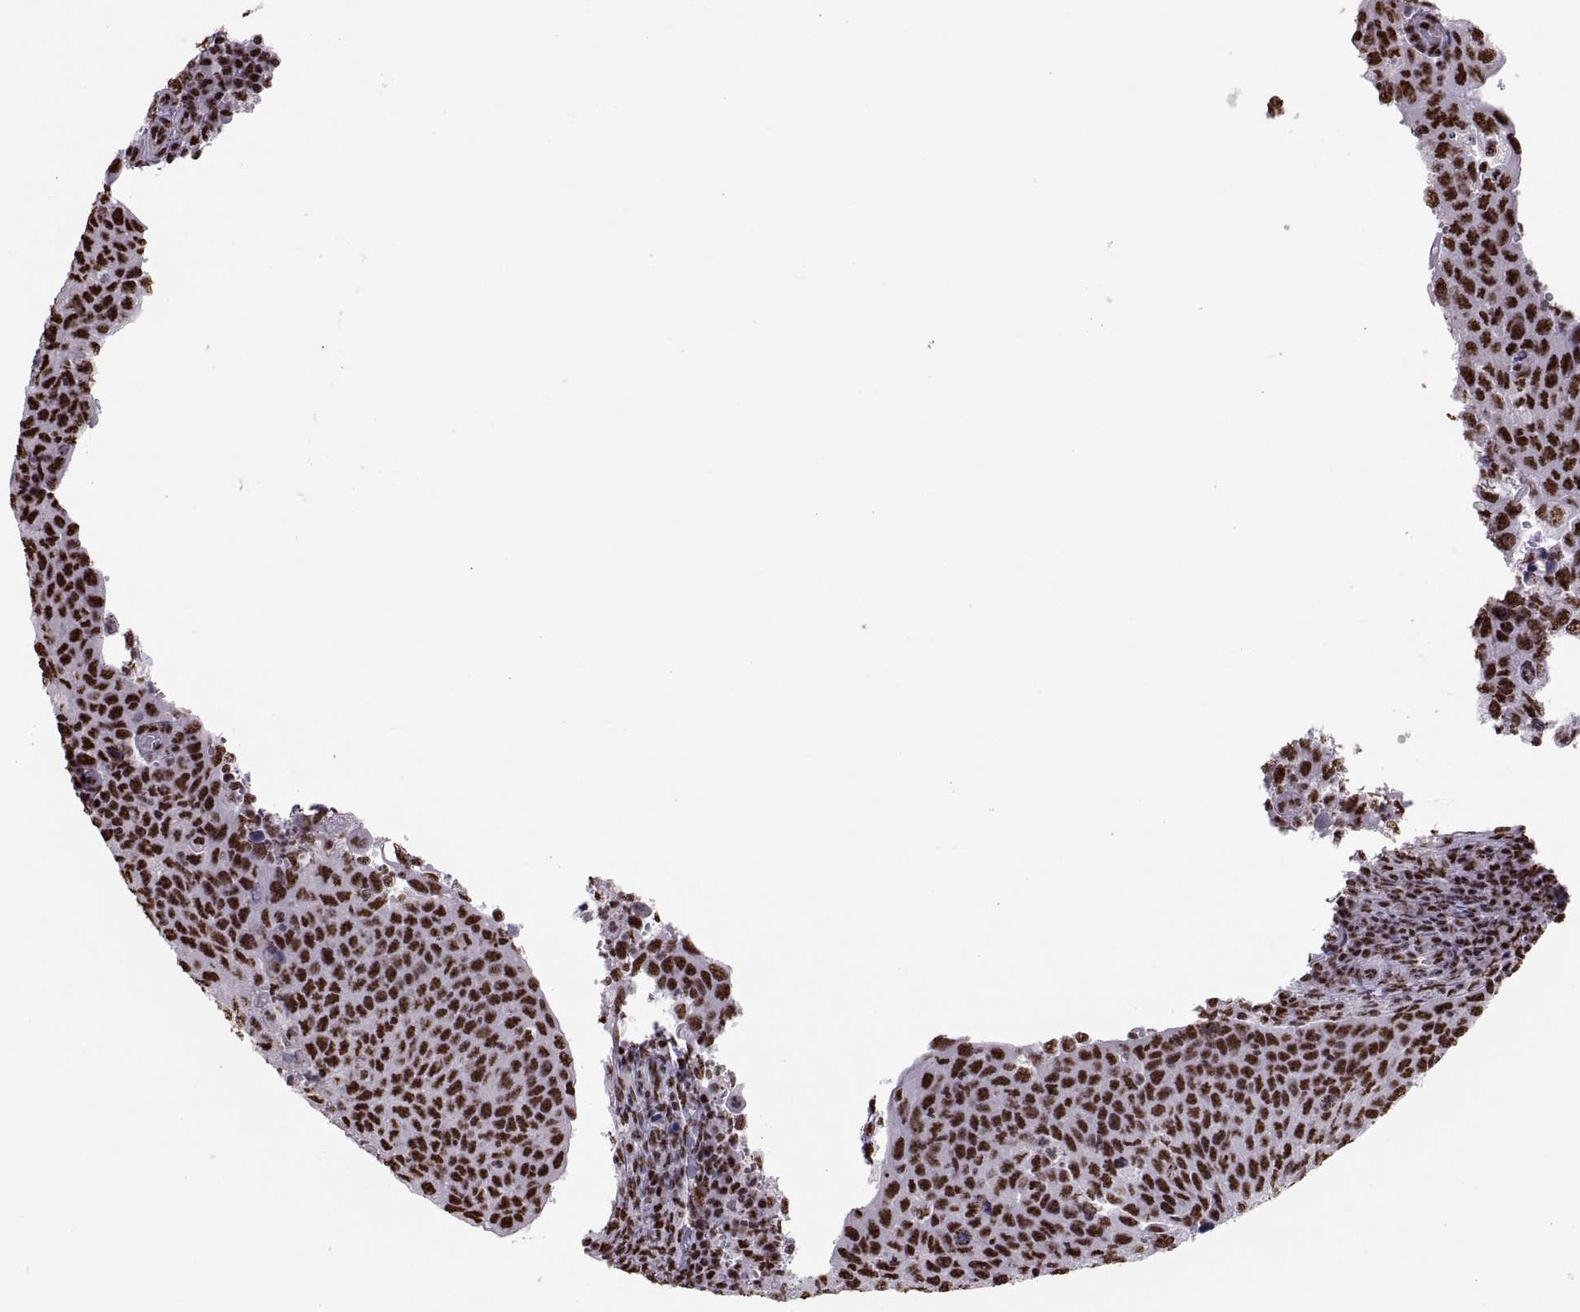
{"staining": {"intensity": "strong", "quantity": ">75%", "location": "nuclear"}, "tissue": "cervical cancer", "cell_type": "Tumor cells", "image_type": "cancer", "snomed": [{"axis": "morphology", "description": "Squamous cell carcinoma, NOS"}, {"axis": "topography", "description": "Cervix"}], "caption": "Human cervical cancer (squamous cell carcinoma) stained with a brown dye exhibits strong nuclear positive staining in about >75% of tumor cells.", "gene": "SNAI1", "patient": {"sex": "female", "age": 54}}